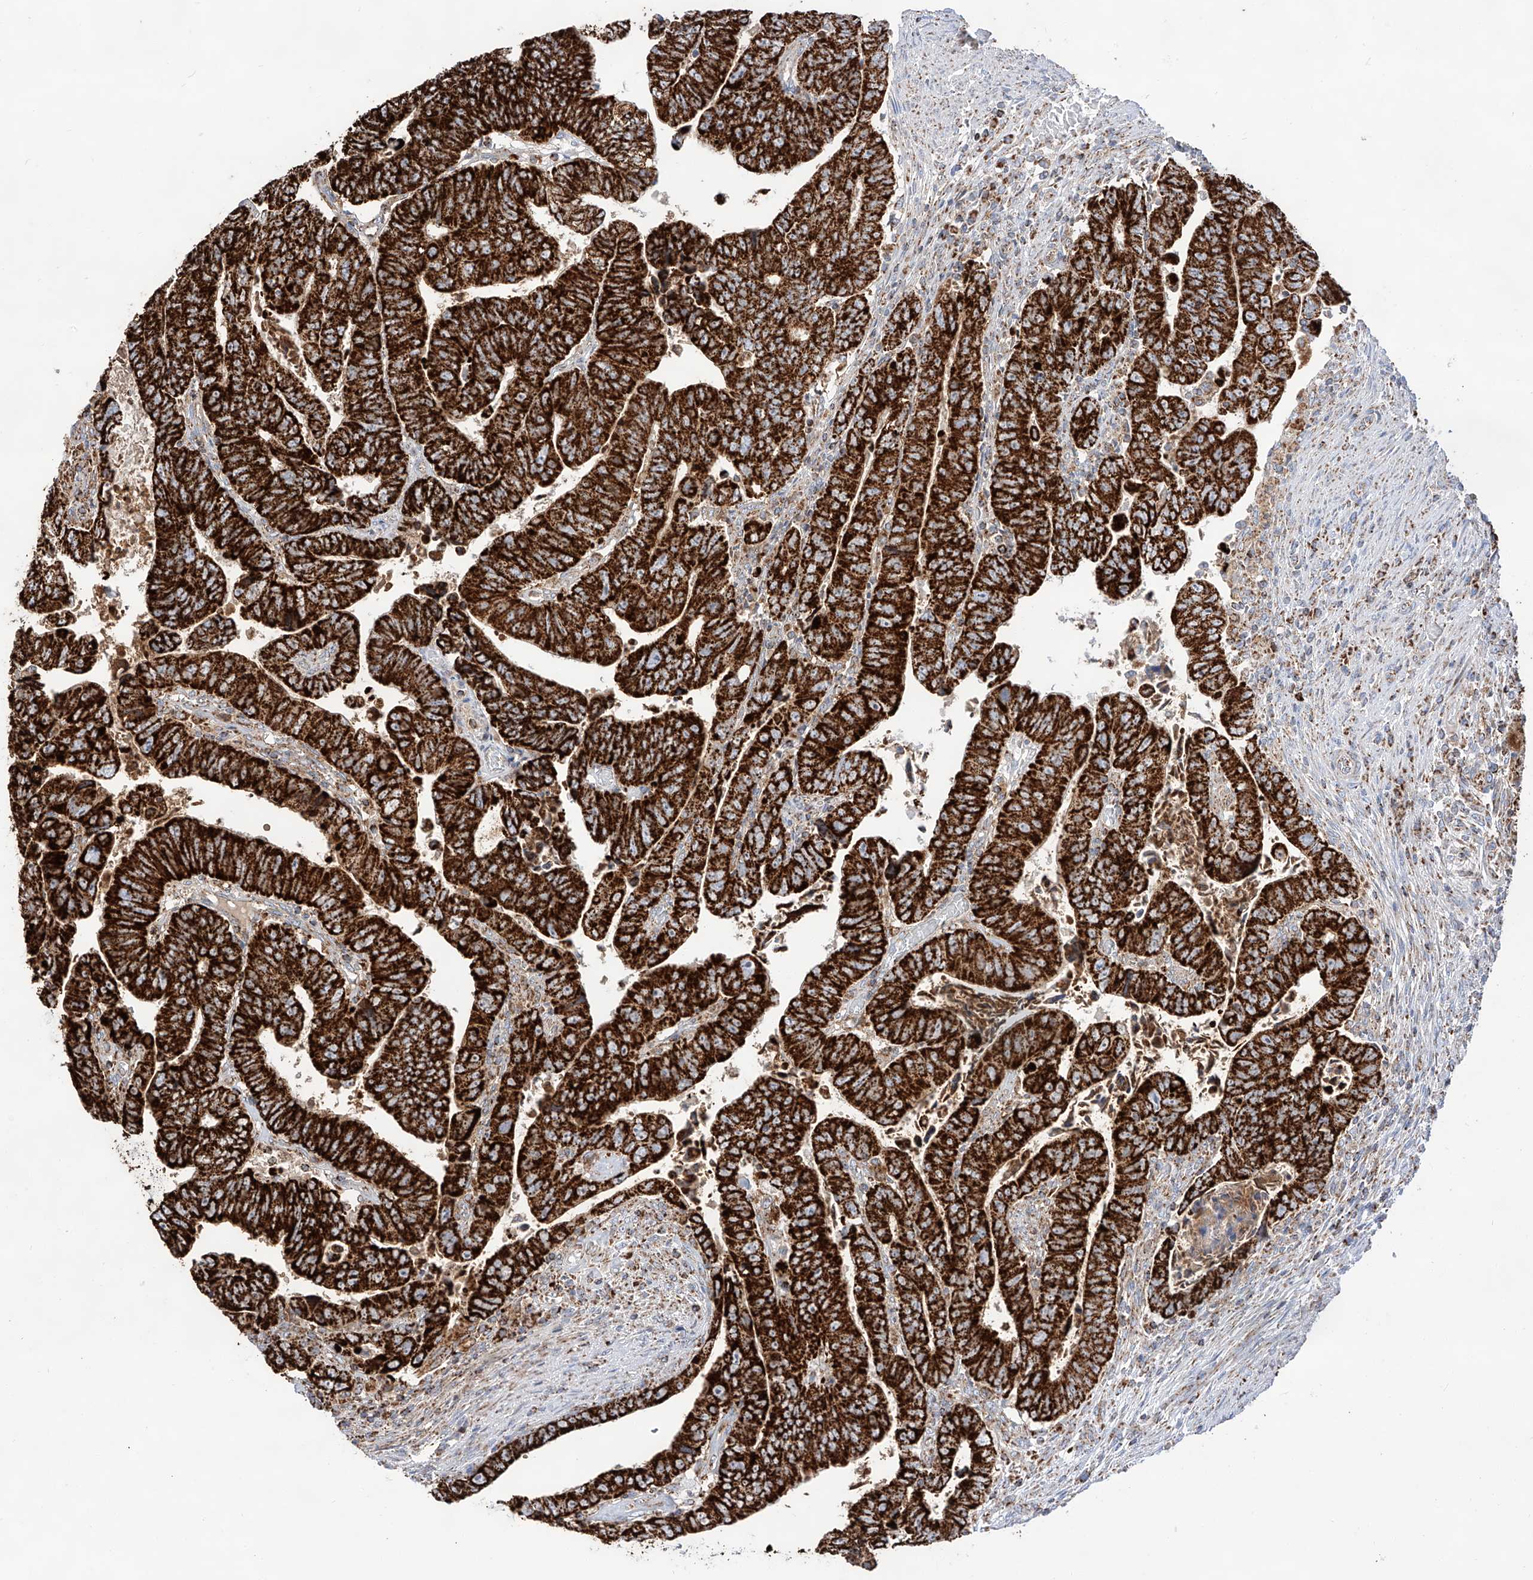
{"staining": {"intensity": "strong", "quantity": ">75%", "location": "cytoplasmic/membranous"}, "tissue": "colorectal cancer", "cell_type": "Tumor cells", "image_type": "cancer", "snomed": [{"axis": "morphology", "description": "Normal tissue, NOS"}, {"axis": "morphology", "description": "Adenocarcinoma, NOS"}, {"axis": "topography", "description": "Rectum"}], "caption": "A high-resolution image shows immunohistochemistry (IHC) staining of colorectal adenocarcinoma, which exhibits strong cytoplasmic/membranous positivity in approximately >75% of tumor cells.", "gene": "TTC27", "patient": {"sex": "female", "age": 65}}